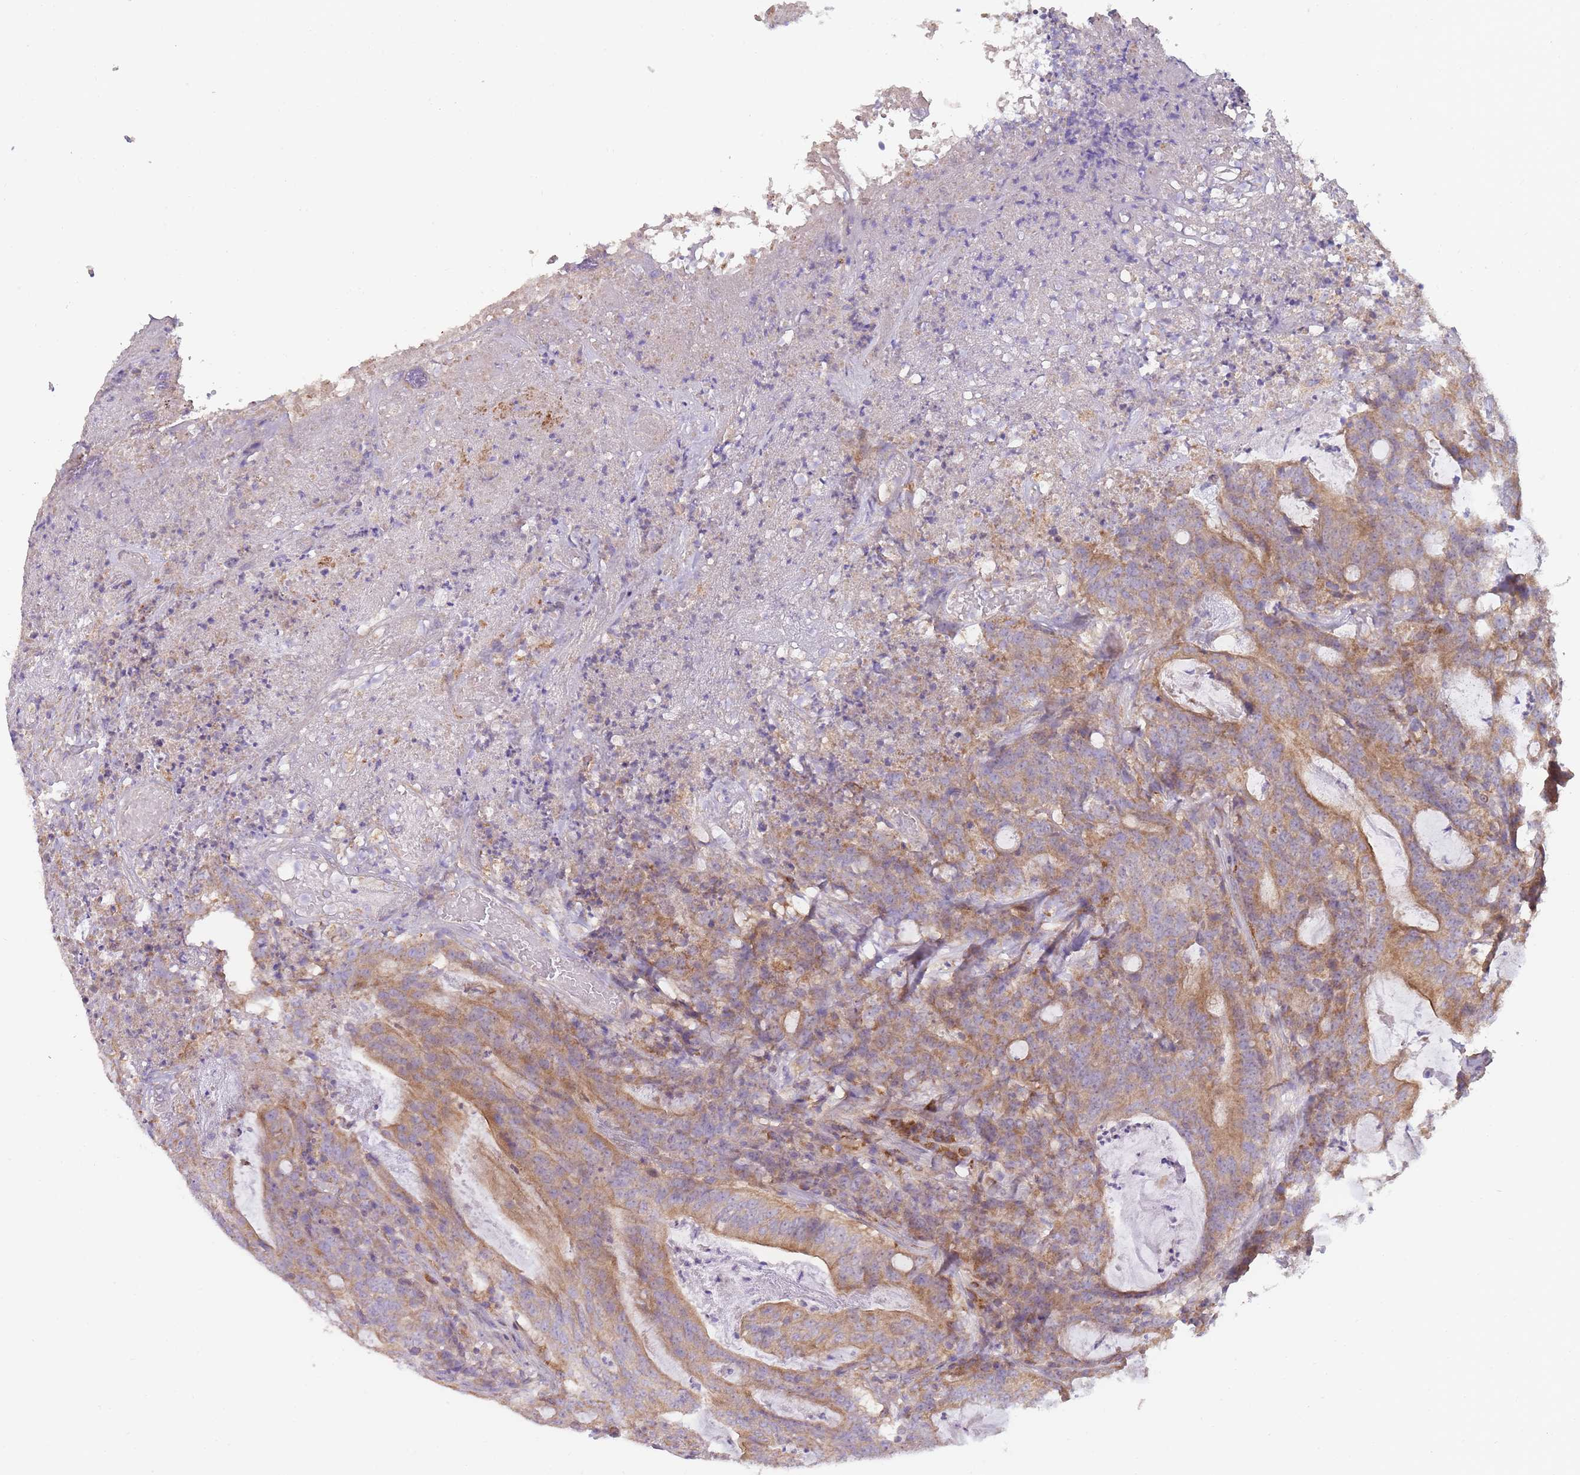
{"staining": {"intensity": "moderate", "quantity": "25%-75%", "location": "cytoplasmic/membranous"}, "tissue": "colorectal cancer", "cell_type": "Tumor cells", "image_type": "cancer", "snomed": [{"axis": "morphology", "description": "Adenocarcinoma, NOS"}, {"axis": "topography", "description": "Colon"}], "caption": "A micrograph showing moderate cytoplasmic/membranous expression in about 25%-75% of tumor cells in colorectal adenocarcinoma, as visualized by brown immunohistochemical staining.", "gene": "NDUFA9", "patient": {"sex": "male", "age": 83}}